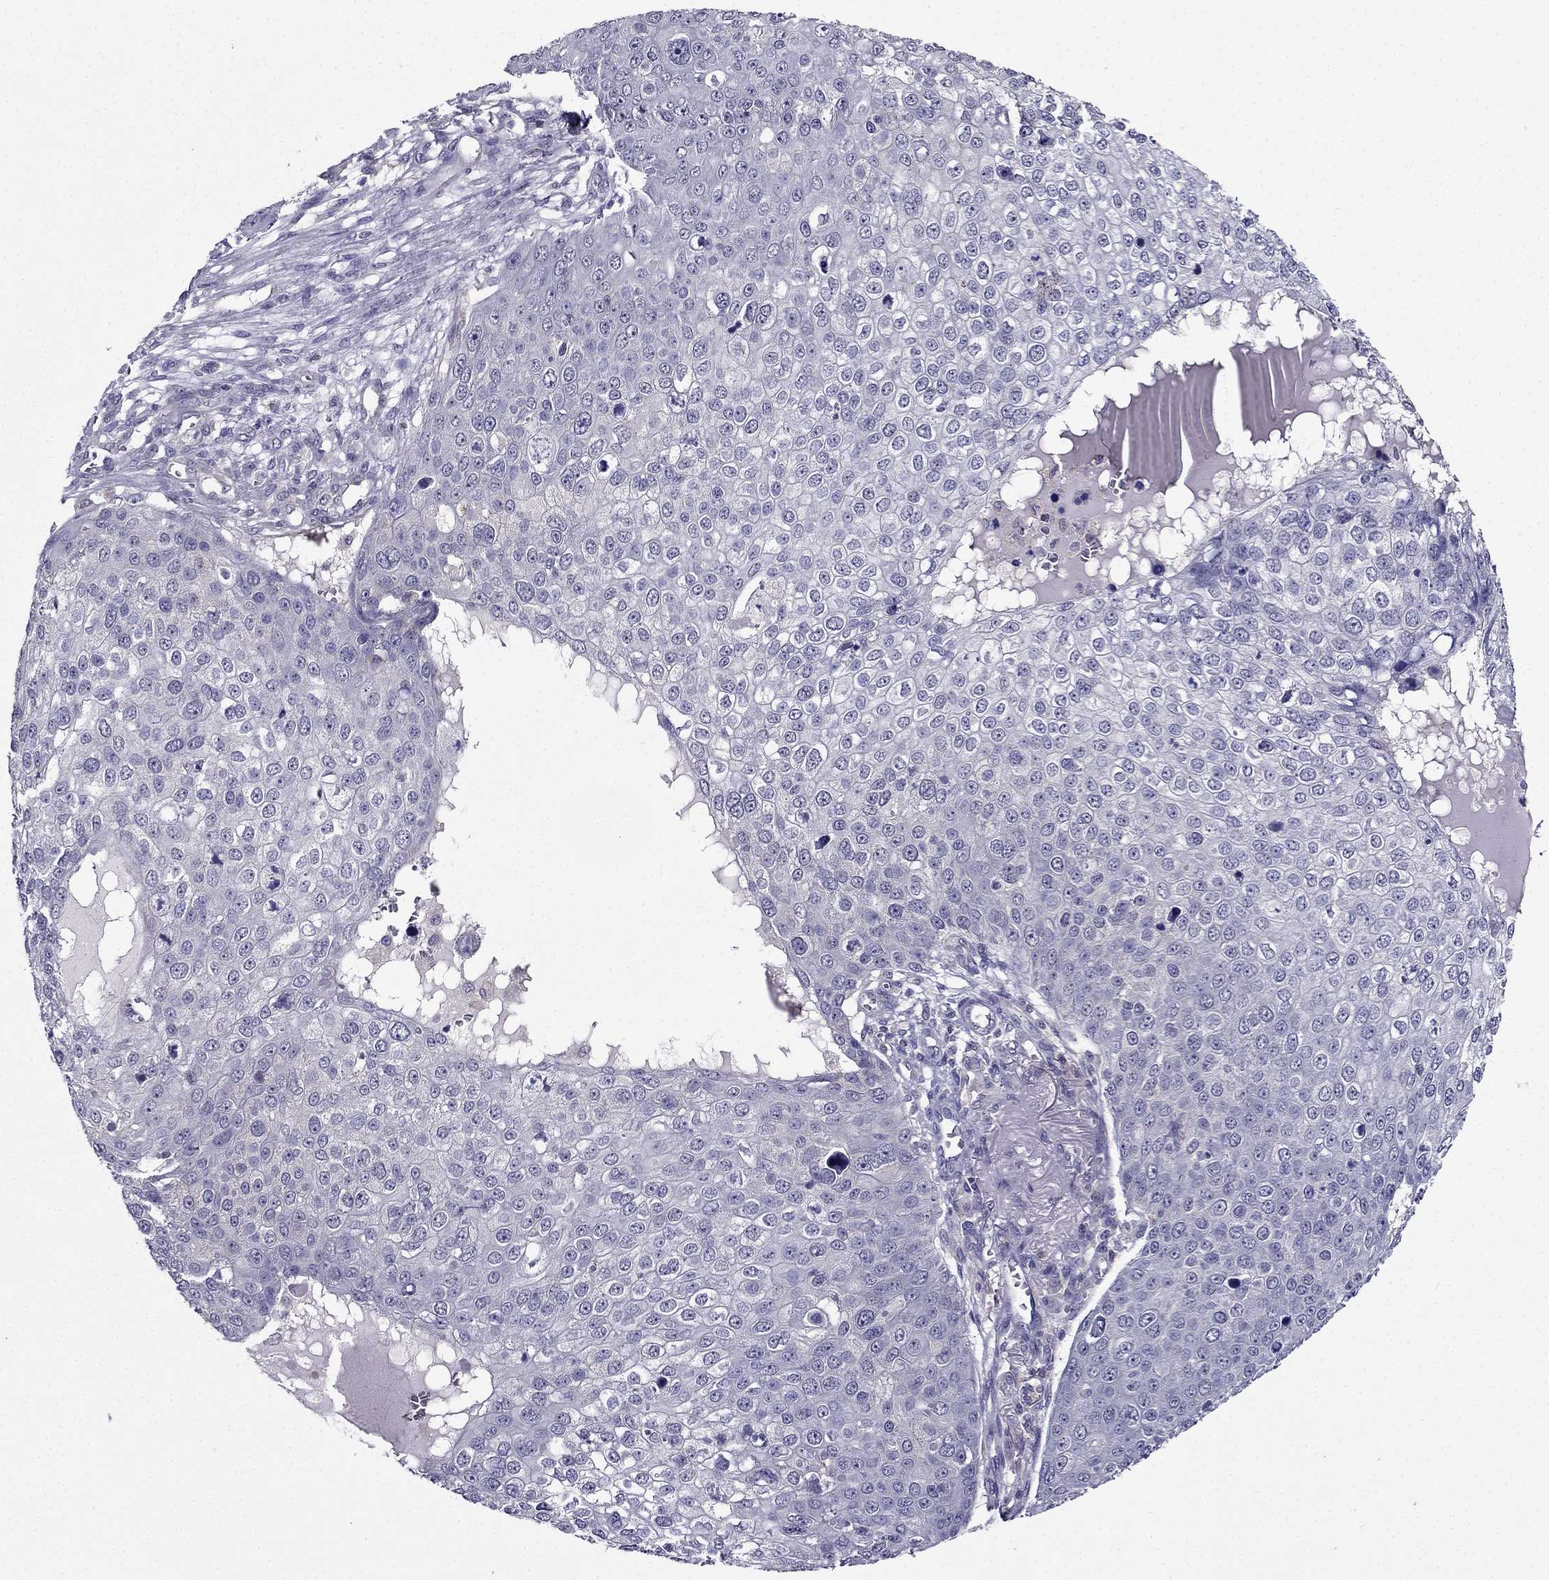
{"staining": {"intensity": "negative", "quantity": "none", "location": "none"}, "tissue": "skin cancer", "cell_type": "Tumor cells", "image_type": "cancer", "snomed": [{"axis": "morphology", "description": "Squamous cell carcinoma, NOS"}, {"axis": "topography", "description": "Skin"}], "caption": "Skin cancer (squamous cell carcinoma) stained for a protein using IHC reveals no staining tumor cells.", "gene": "AAK1", "patient": {"sex": "male", "age": 71}}